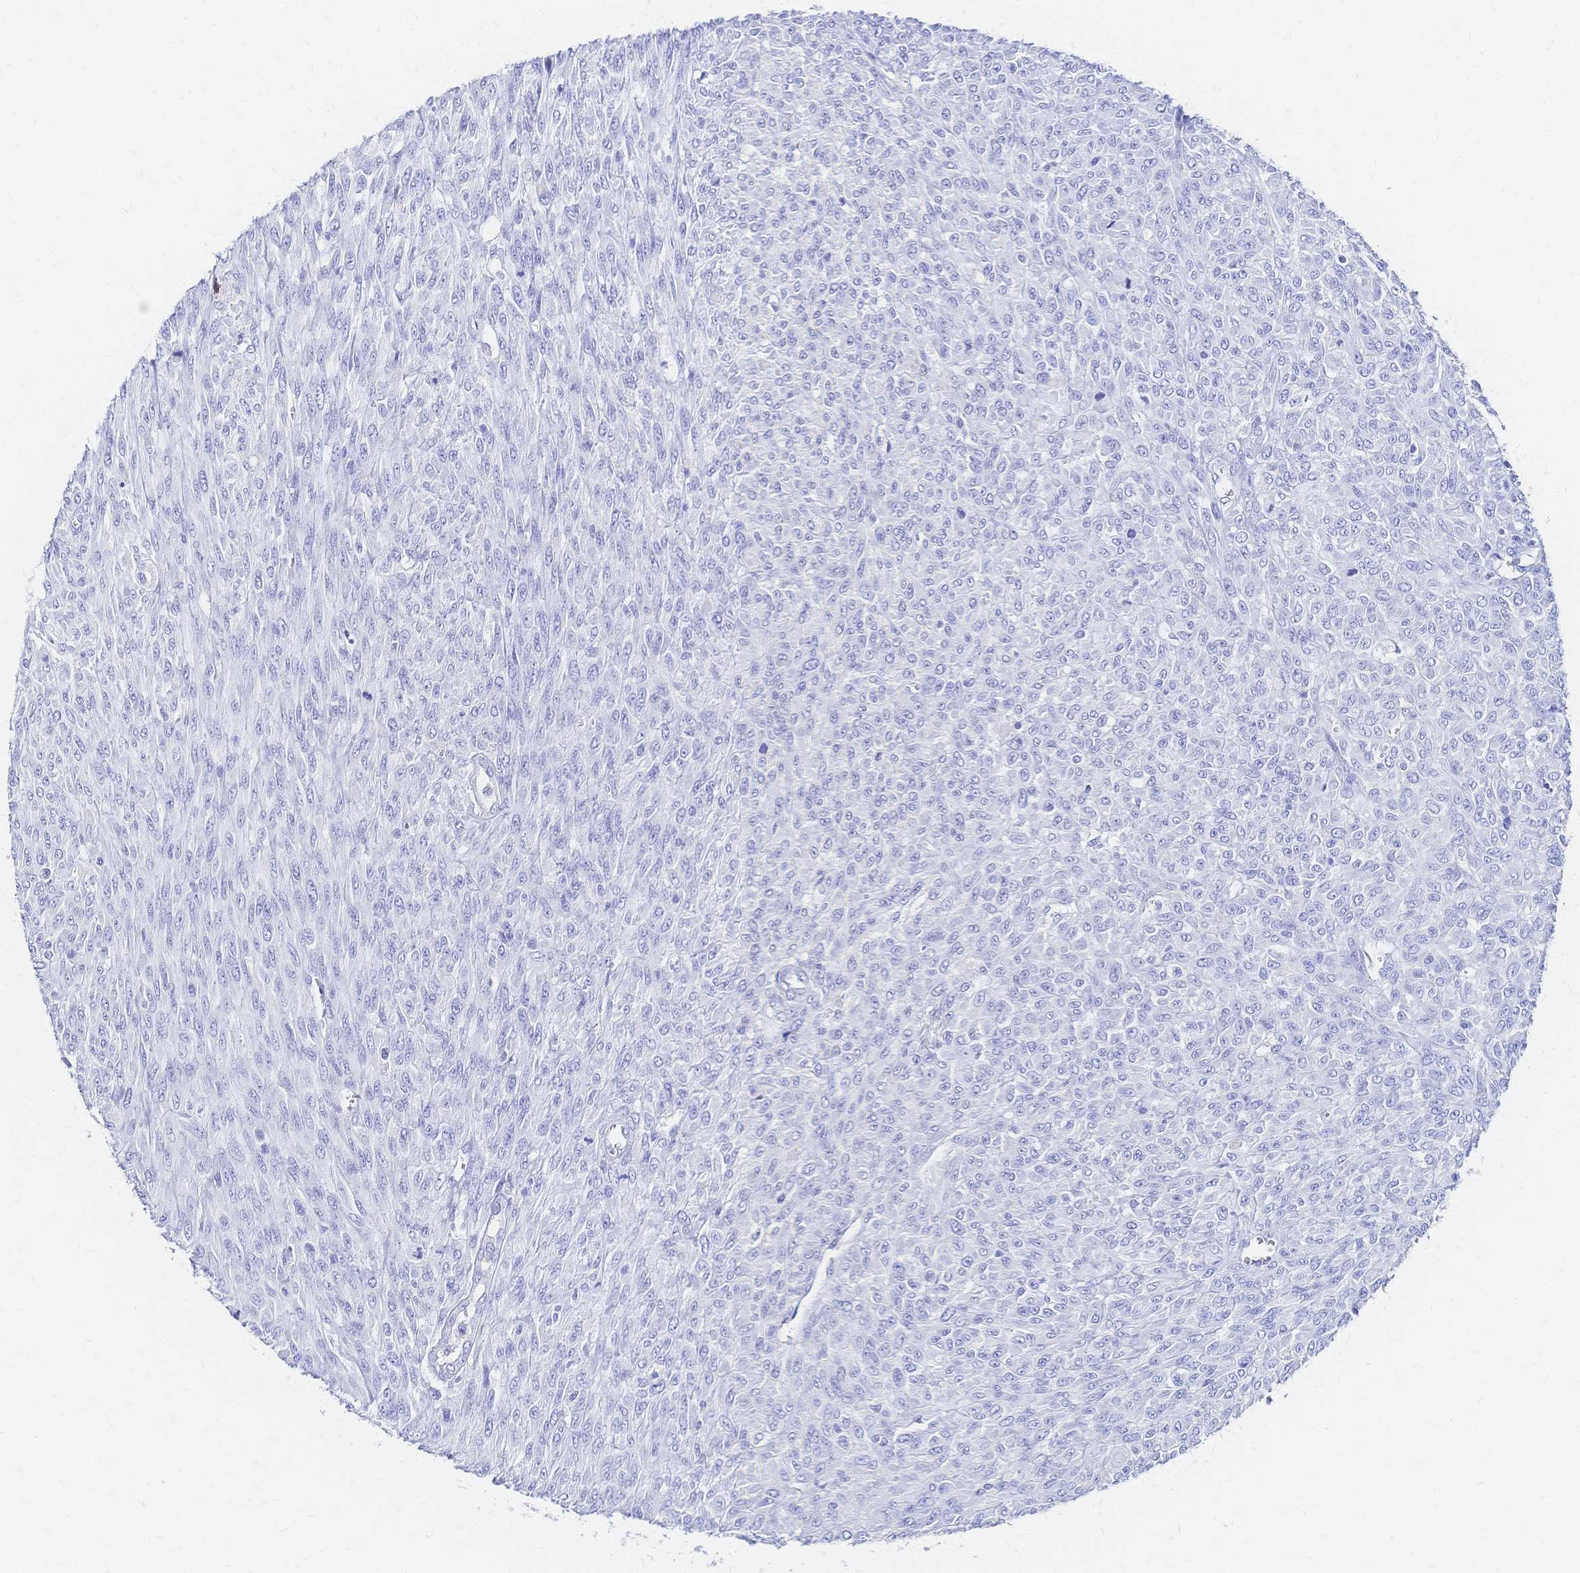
{"staining": {"intensity": "negative", "quantity": "none", "location": "none"}, "tissue": "renal cancer", "cell_type": "Tumor cells", "image_type": "cancer", "snomed": [{"axis": "morphology", "description": "Adenocarcinoma, NOS"}, {"axis": "topography", "description": "Kidney"}], "caption": "Tumor cells are negative for protein expression in human adenocarcinoma (renal).", "gene": "SLC5A1", "patient": {"sex": "male", "age": 58}}